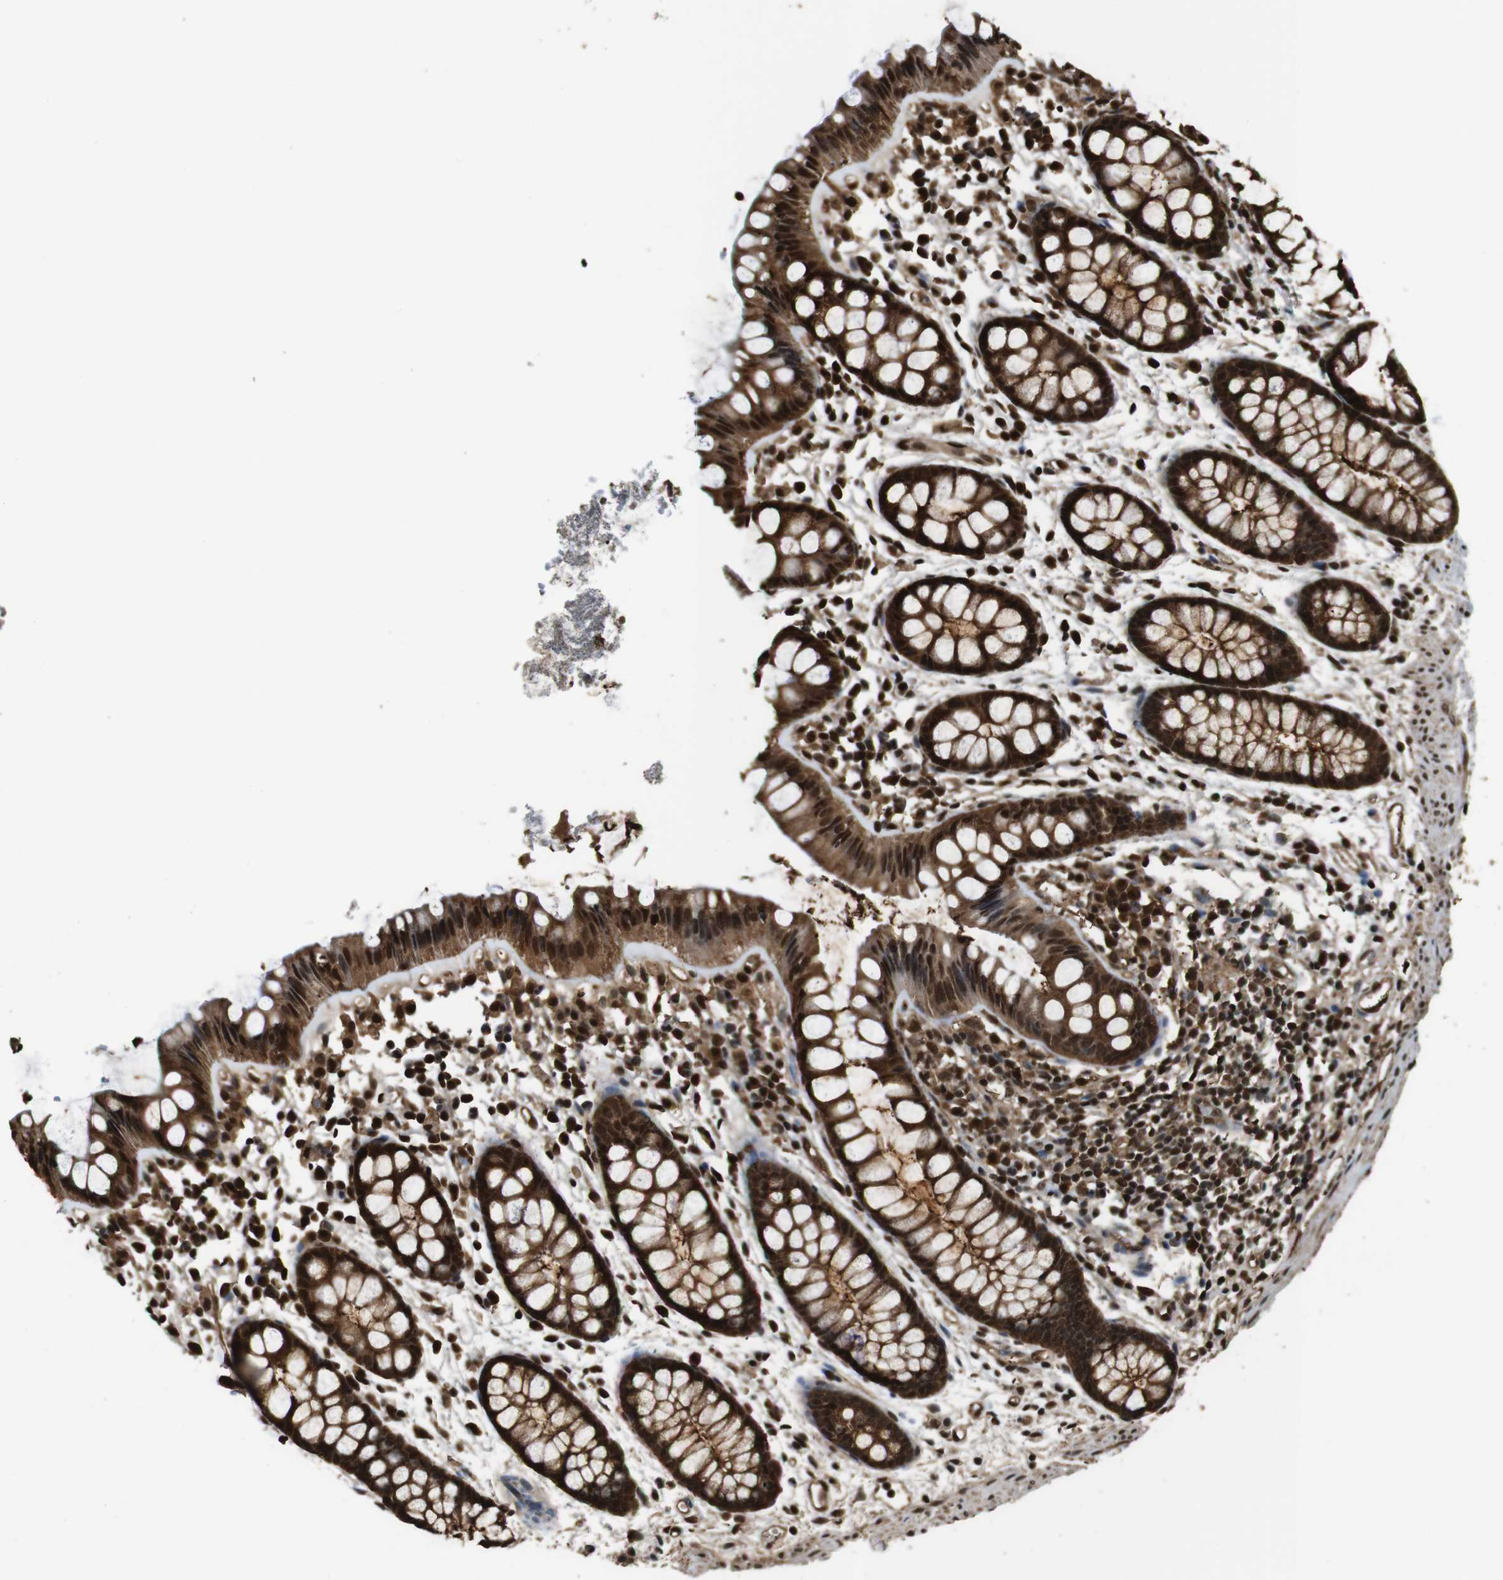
{"staining": {"intensity": "strong", "quantity": ">75%", "location": "cytoplasmic/membranous,nuclear"}, "tissue": "rectum", "cell_type": "Glandular cells", "image_type": "normal", "snomed": [{"axis": "morphology", "description": "Normal tissue, NOS"}, {"axis": "topography", "description": "Rectum"}], "caption": "IHC (DAB) staining of normal rectum demonstrates strong cytoplasmic/membranous,nuclear protein positivity in approximately >75% of glandular cells.", "gene": "VCP", "patient": {"sex": "female", "age": 66}}